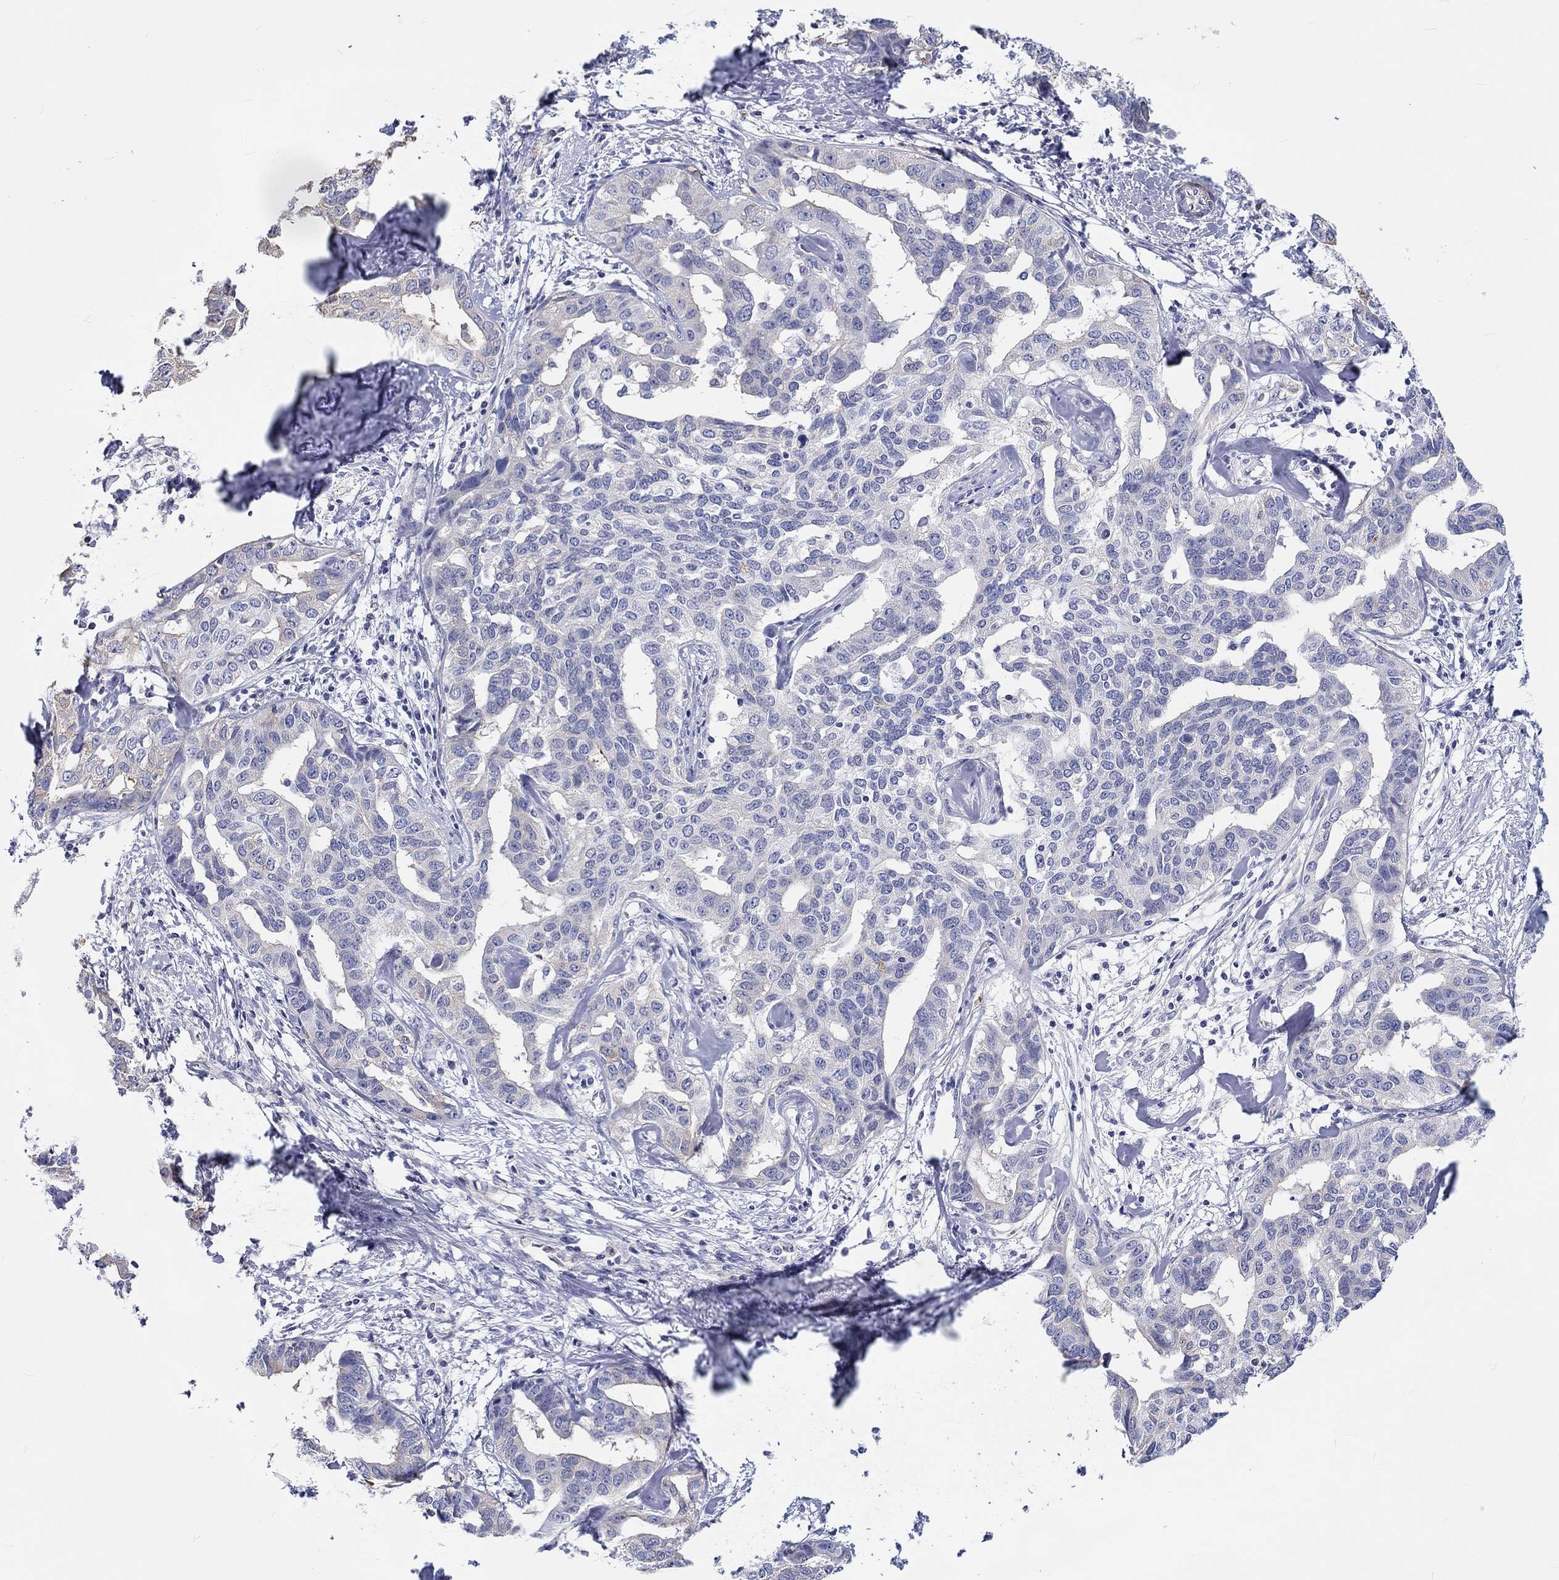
{"staining": {"intensity": "weak", "quantity": "<25%", "location": "cytoplasmic/membranous"}, "tissue": "liver cancer", "cell_type": "Tumor cells", "image_type": "cancer", "snomed": [{"axis": "morphology", "description": "Cholangiocarcinoma"}, {"axis": "topography", "description": "Liver"}], "caption": "Liver cholangiocarcinoma stained for a protein using immunohistochemistry (IHC) reveals no positivity tumor cells.", "gene": "CDY2B", "patient": {"sex": "male", "age": 59}}